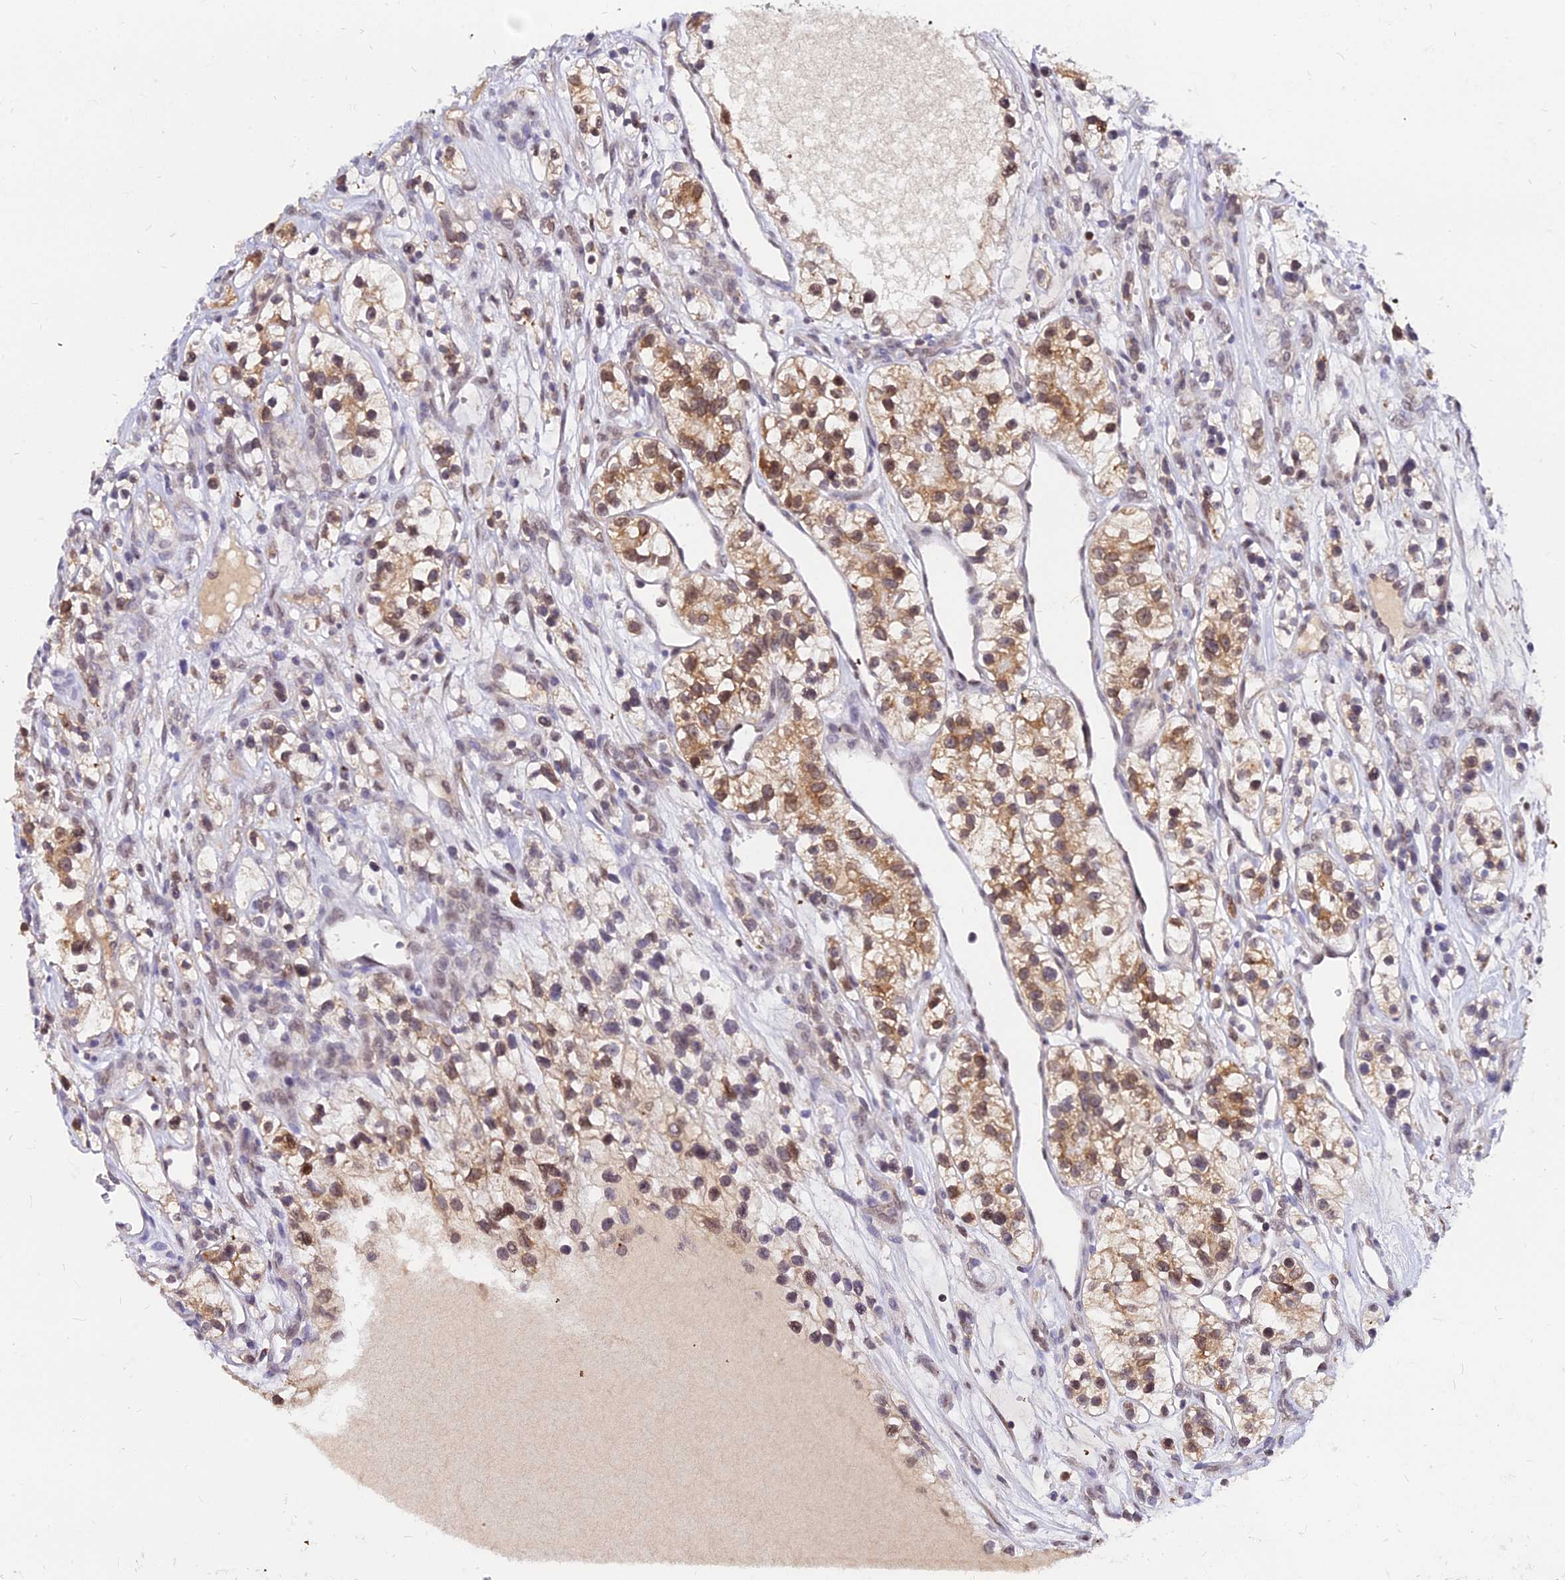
{"staining": {"intensity": "moderate", "quantity": ">75%", "location": "cytoplasmic/membranous,nuclear"}, "tissue": "renal cancer", "cell_type": "Tumor cells", "image_type": "cancer", "snomed": [{"axis": "morphology", "description": "Adenocarcinoma, NOS"}, {"axis": "topography", "description": "Kidney"}], "caption": "Human renal cancer (adenocarcinoma) stained with a brown dye reveals moderate cytoplasmic/membranous and nuclear positive staining in approximately >75% of tumor cells.", "gene": "RNF121", "patient": {"sex": "female", "age": 57}}